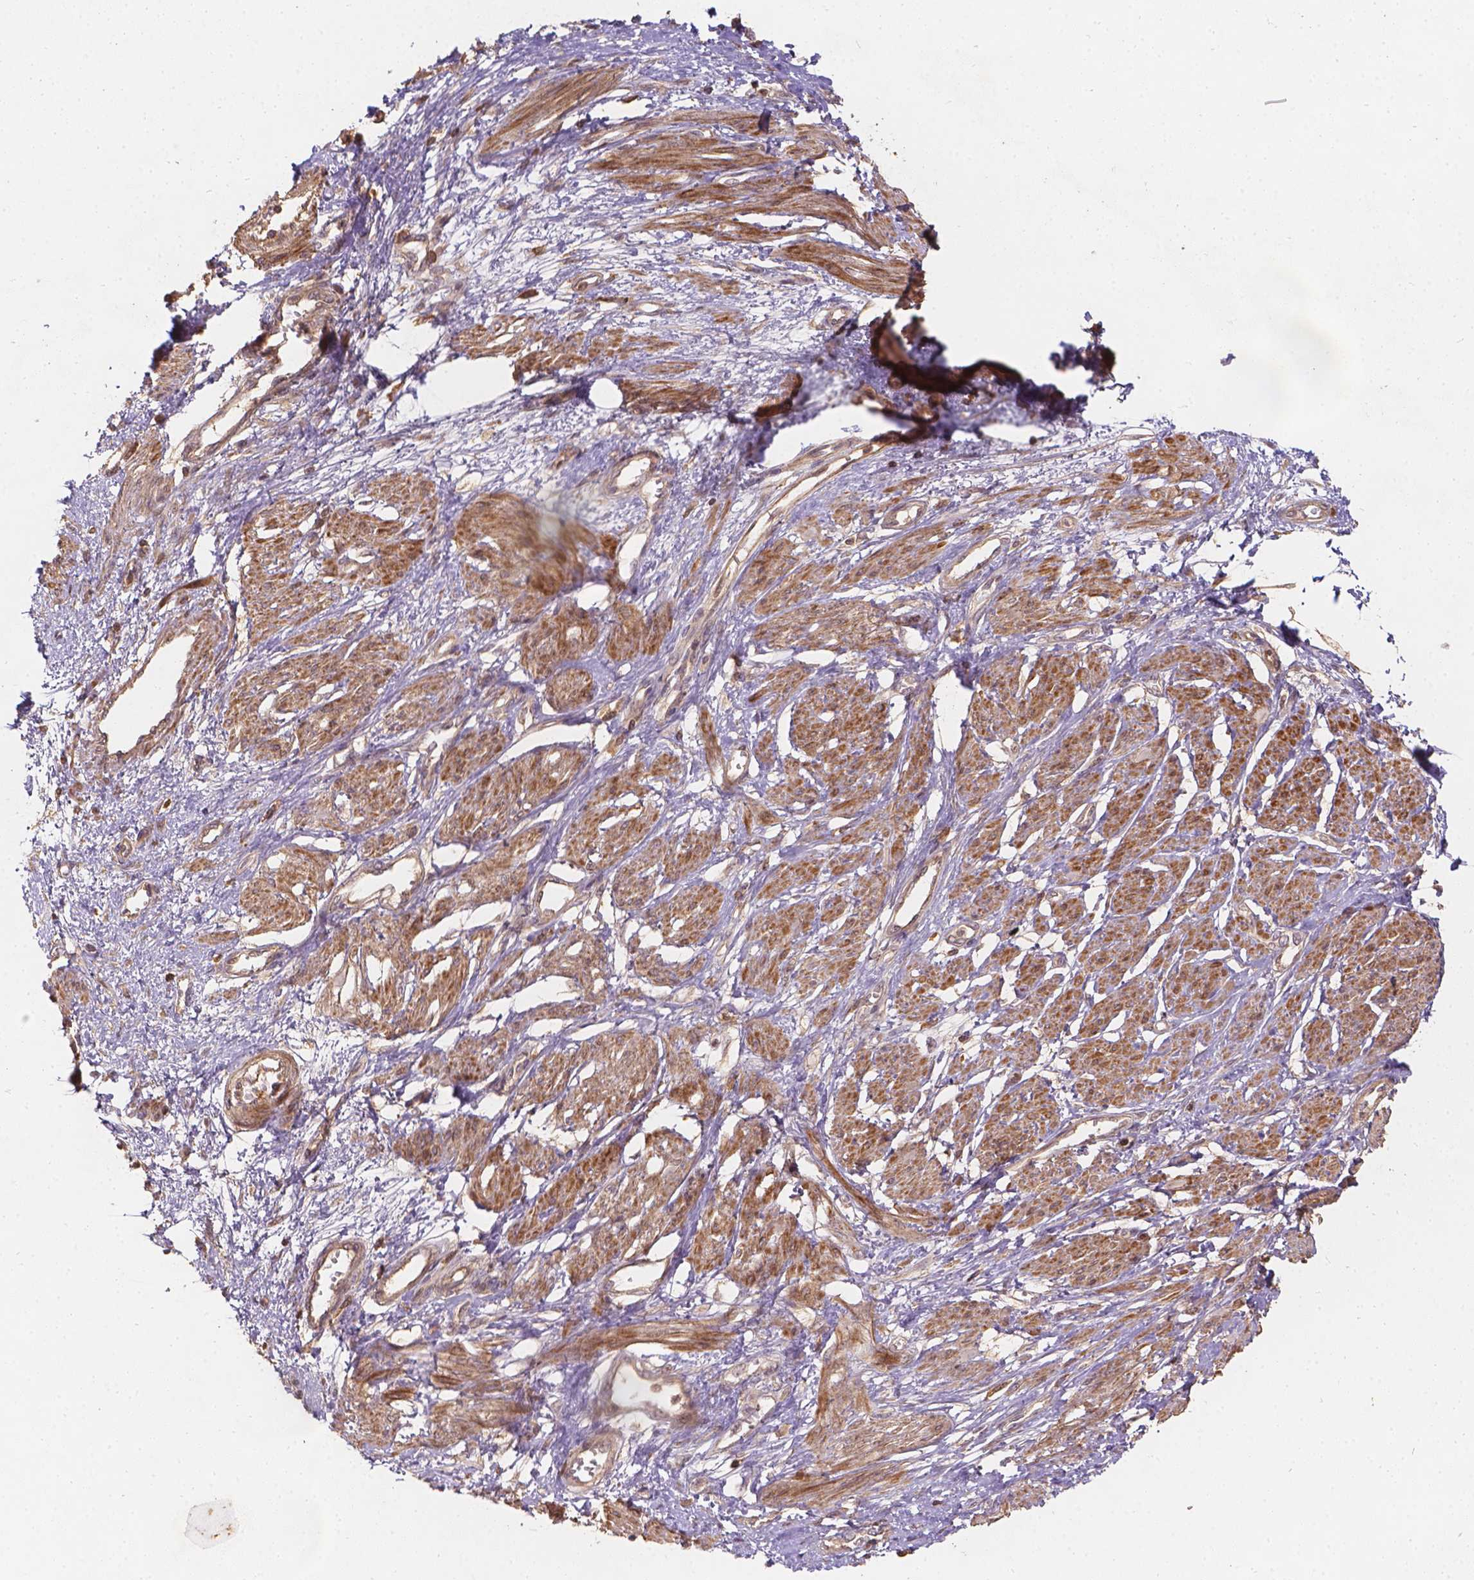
{"staining": {"intensity": "moderate", "quantity": ">75%", "location": "cytoplasmic/membranous"}, "tissue": "smooth muscle", "cell_type": "Smooth muscle cells", "image_type": "normal", "snomed": [{"axis": "morphology", "description": "Normal tissue, NOS"}, {"axis": "topography", "description": "Smooth muscle"}, {"axis": "topography", "description": "Uterus"}], "caption": "Immunohistochemical staining of benign smooth muscle reveals moderate cytoplasmic/membranous protein positivity in approximately >75% of smooth muscle cells. (IHC, brightfield microscopy, high magnification).", "gene": "XPR1", "patient": {"sex": "female", "age": 39}}